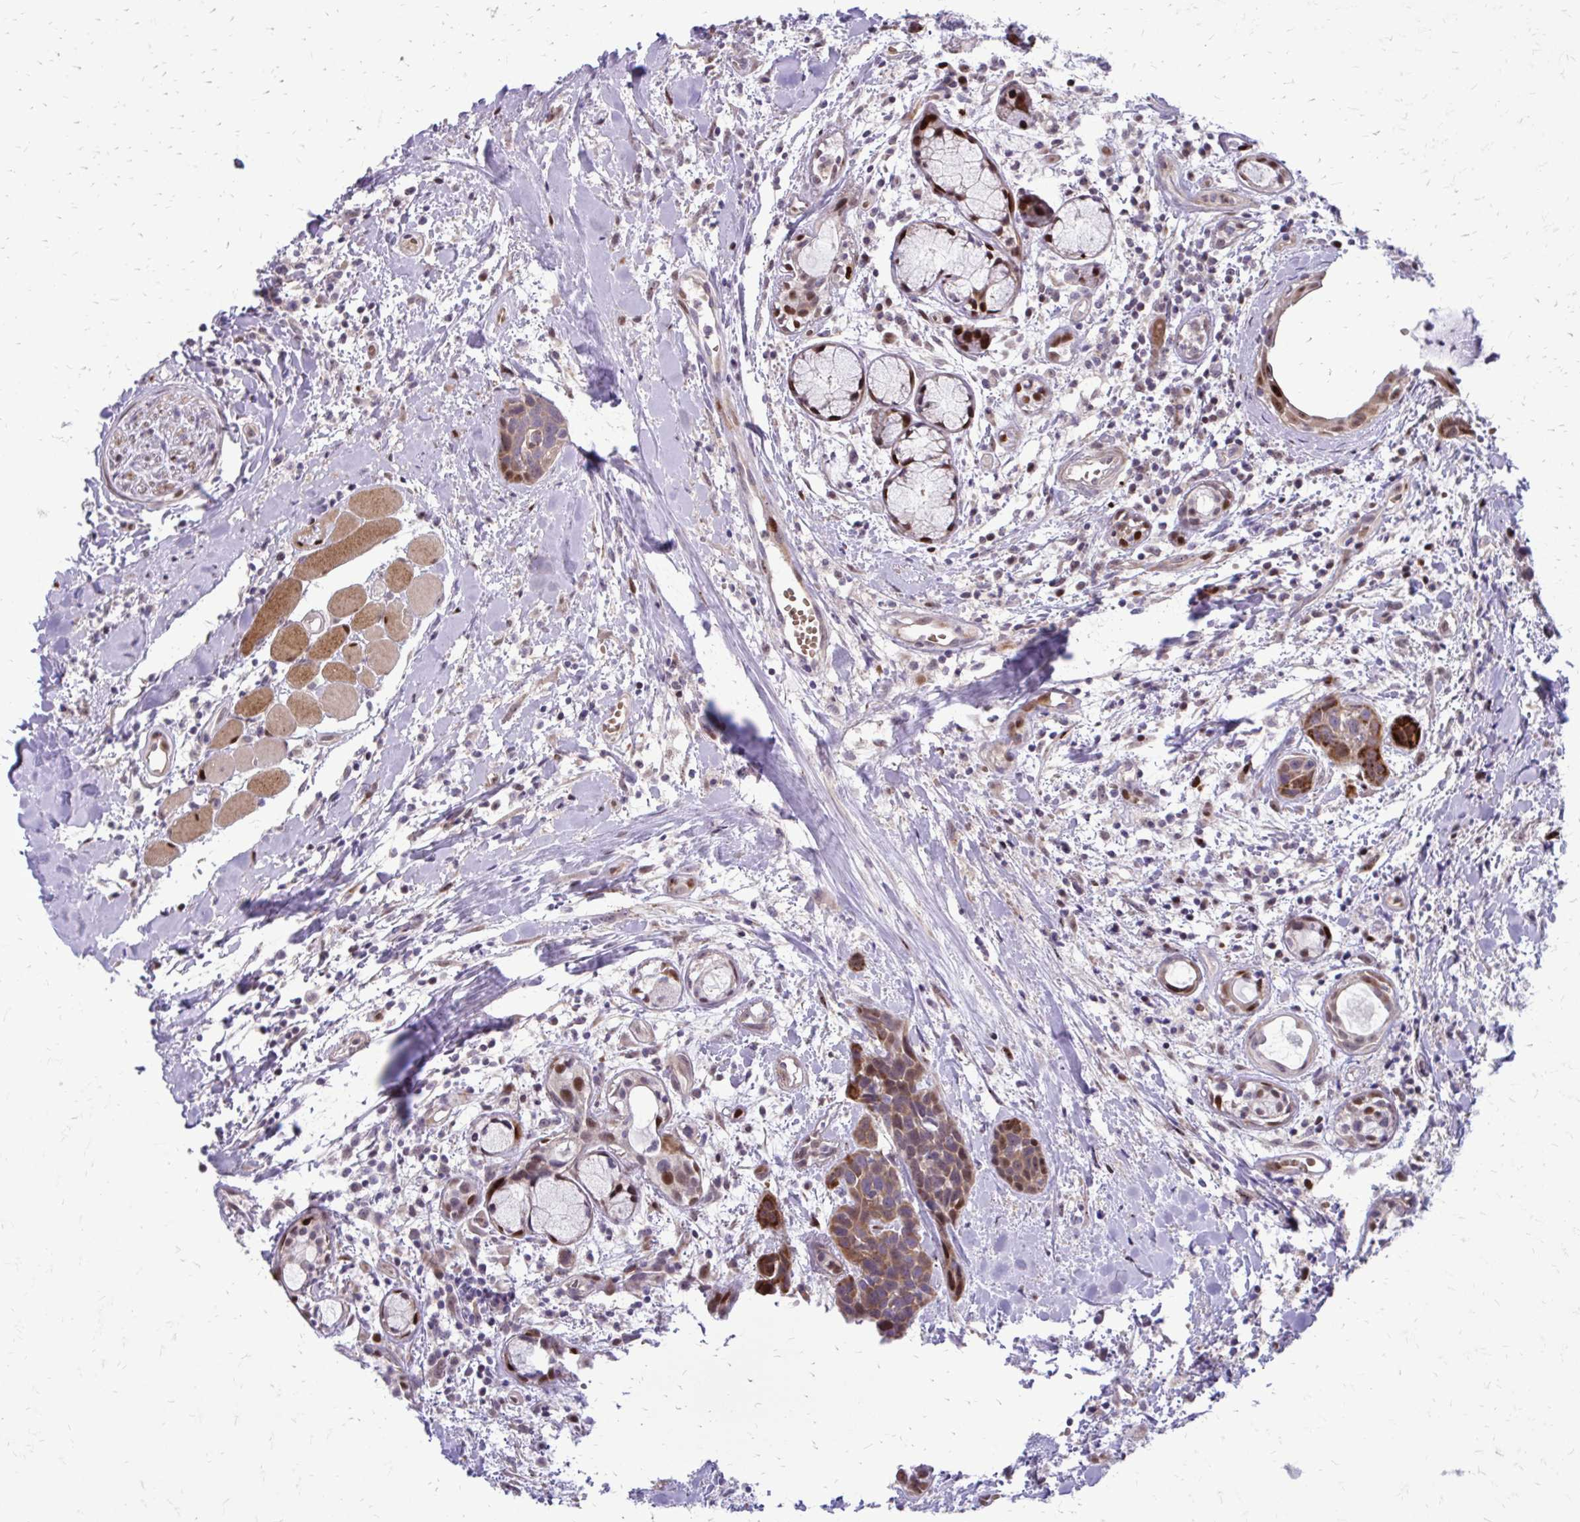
{"staining": {"intensity": "strong", "quantity": "<25%", "location": "cytoplasmic/membranous,nuclear"}, "tissue": "head and neck cancer", "cell_type": "Tumor cells", "image_type": "cancer", "snomed": [{"axis": "morphology", "description": "Squamous cell carcinoma, NOS"}, {"axis": "topography", "description": "Head-Neck"}], "caption": "DAB immunohistochemical staining of human head and neck cancer (squamous cell carcinoma) displays strong cytoplasmic/membranous and nuclear protein staining in about <25% of tumor cells.", "gene": "PPDPFL", "patient": {"sex": "female", "age": 50}}